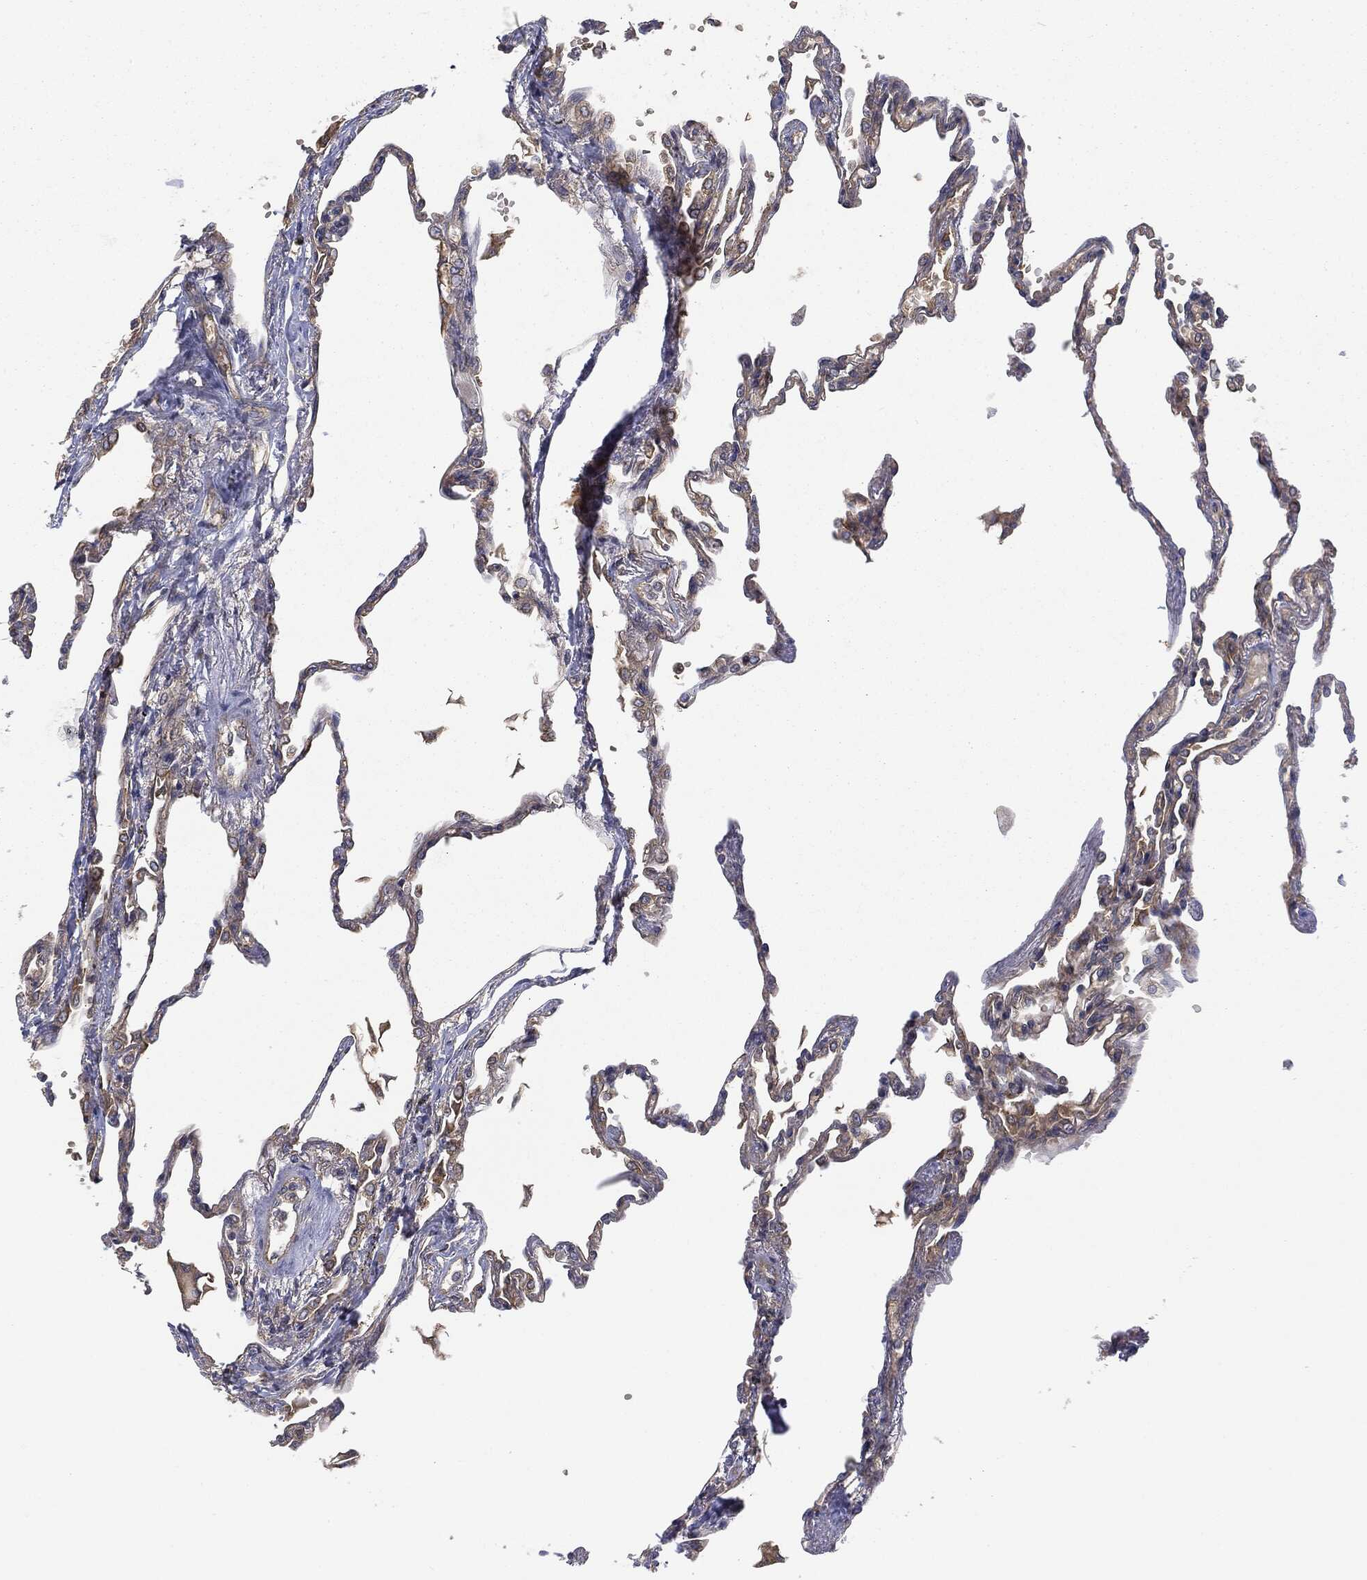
{"staining": {"intensity": "weak", "quantity": "<25%", "location": "cytoplasmic/membranous"}, "tissue": "lung", "cell_type": "Alveolar cells", "image_type": "normal", "snomed": [{"axis": "morphology", "description": "Normal tissue, NOS"}, {"axis": "topography", "description": "Lung"}], "caption": "Protein analysis of unremarkable lung reveals no significant positivity in alveolar cells.", "gene": "EIF2AK2", "patient": {"sex": "male", "age": 78}}